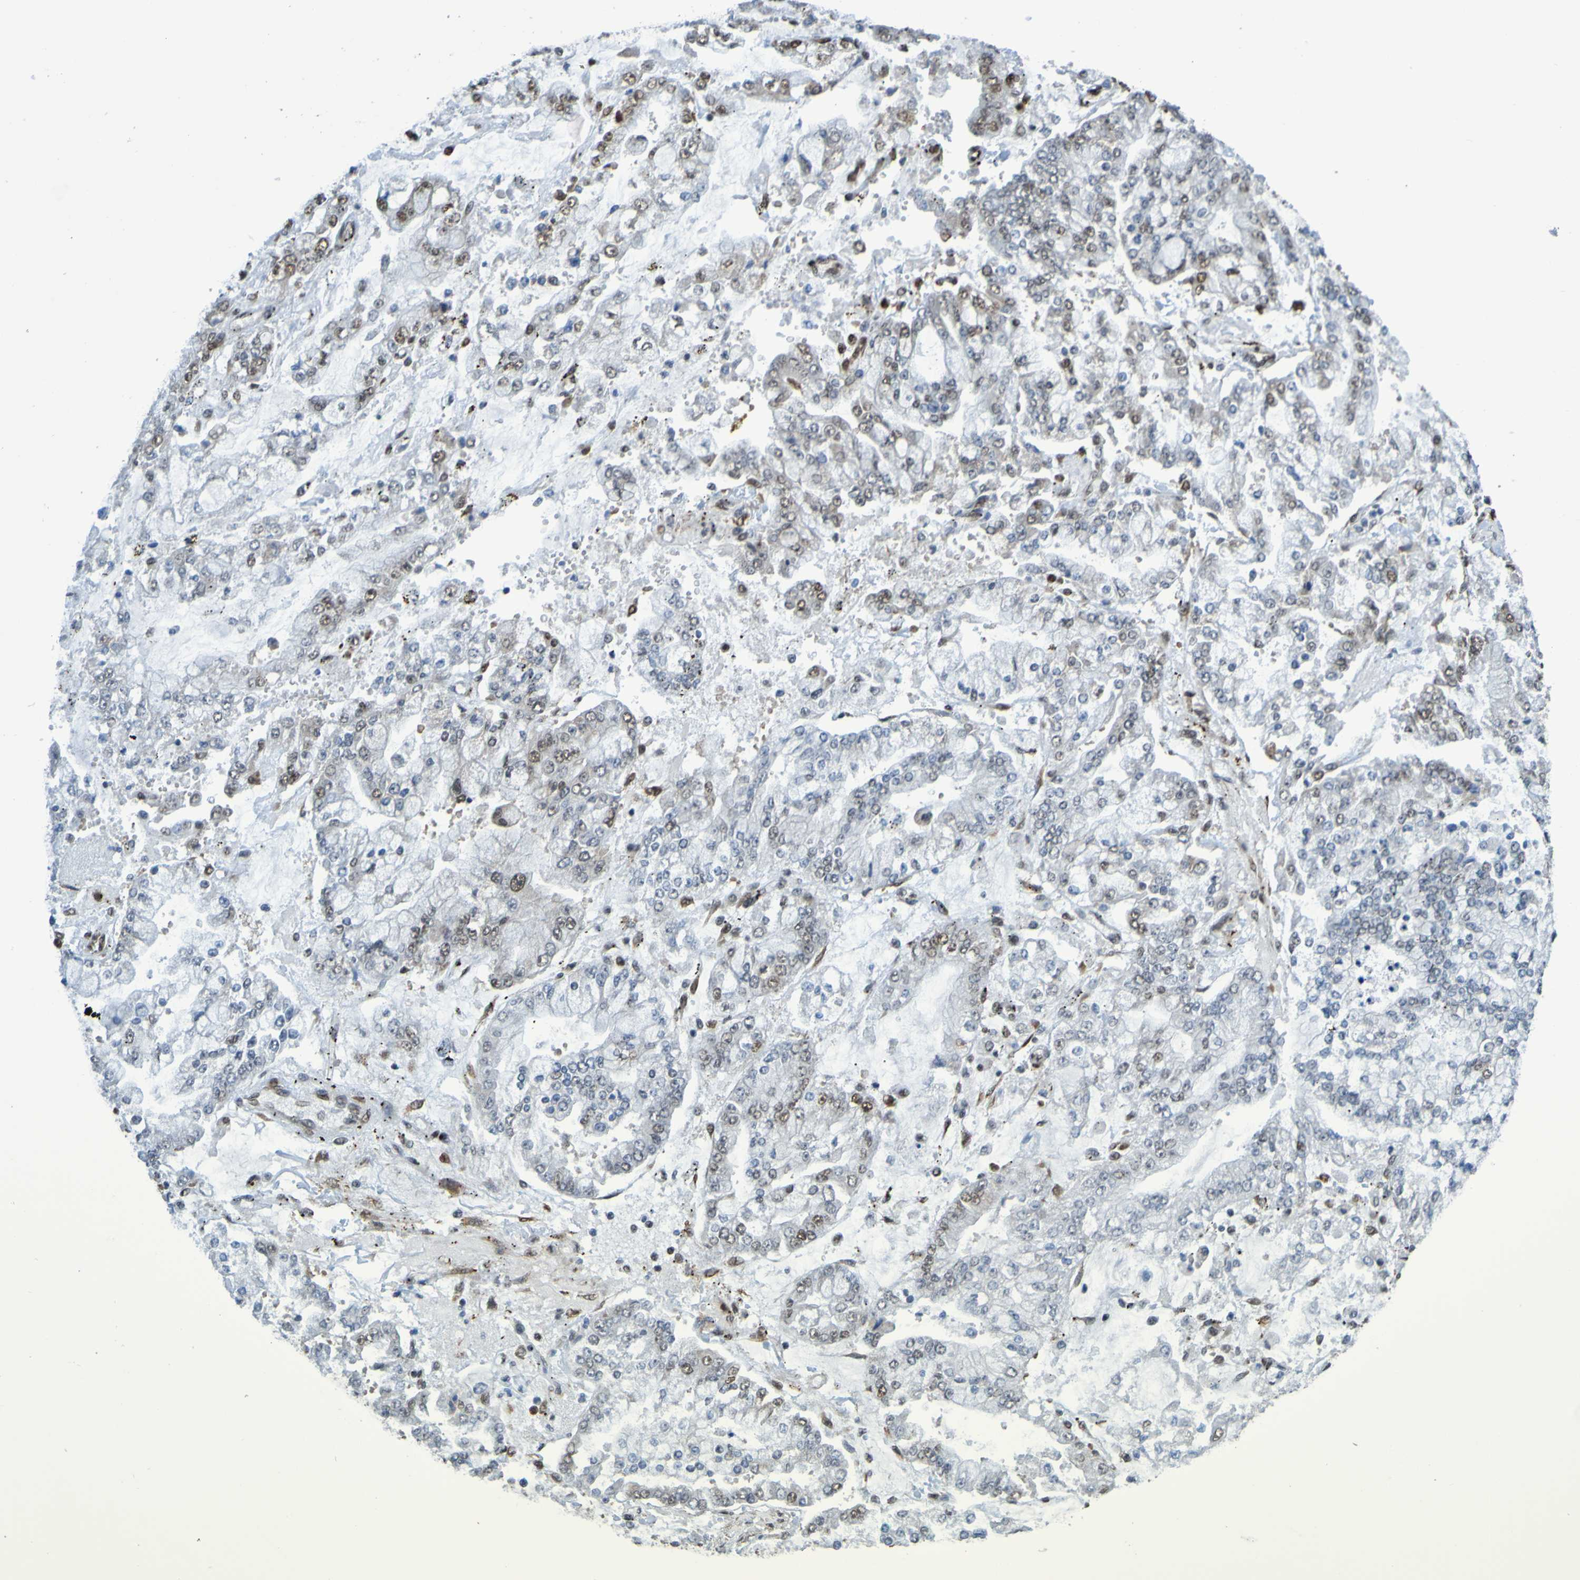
{"staining": {"intensity": "moderate", "quantity": "25%-75%", "location": "nuclear"}, "tissue": "stomach cancer", "cell_type": "Tumor cells", "image_type": "cancer", "snomed": [{"axis": "morphology", "description": "Adenocarcinoma, NOS"}, {"axis": "topography", "description": "Stomach"}], "caption": "Stomach adenocarcinoma stained with DAB (3,3'-diaminobenzidine) immunohistochemistry (IHC) demonstrates medium levels of moderate nuclear staining in about 25%-75% of tumor cells. (Stains: DAB (3,3'-diaminobenzidine) in brown, nuclei in blue, Microscopy: brightfield microscopy at high magnification).", "gene": "HDAC2", "patient": {"sex": "male", "age": 76}}